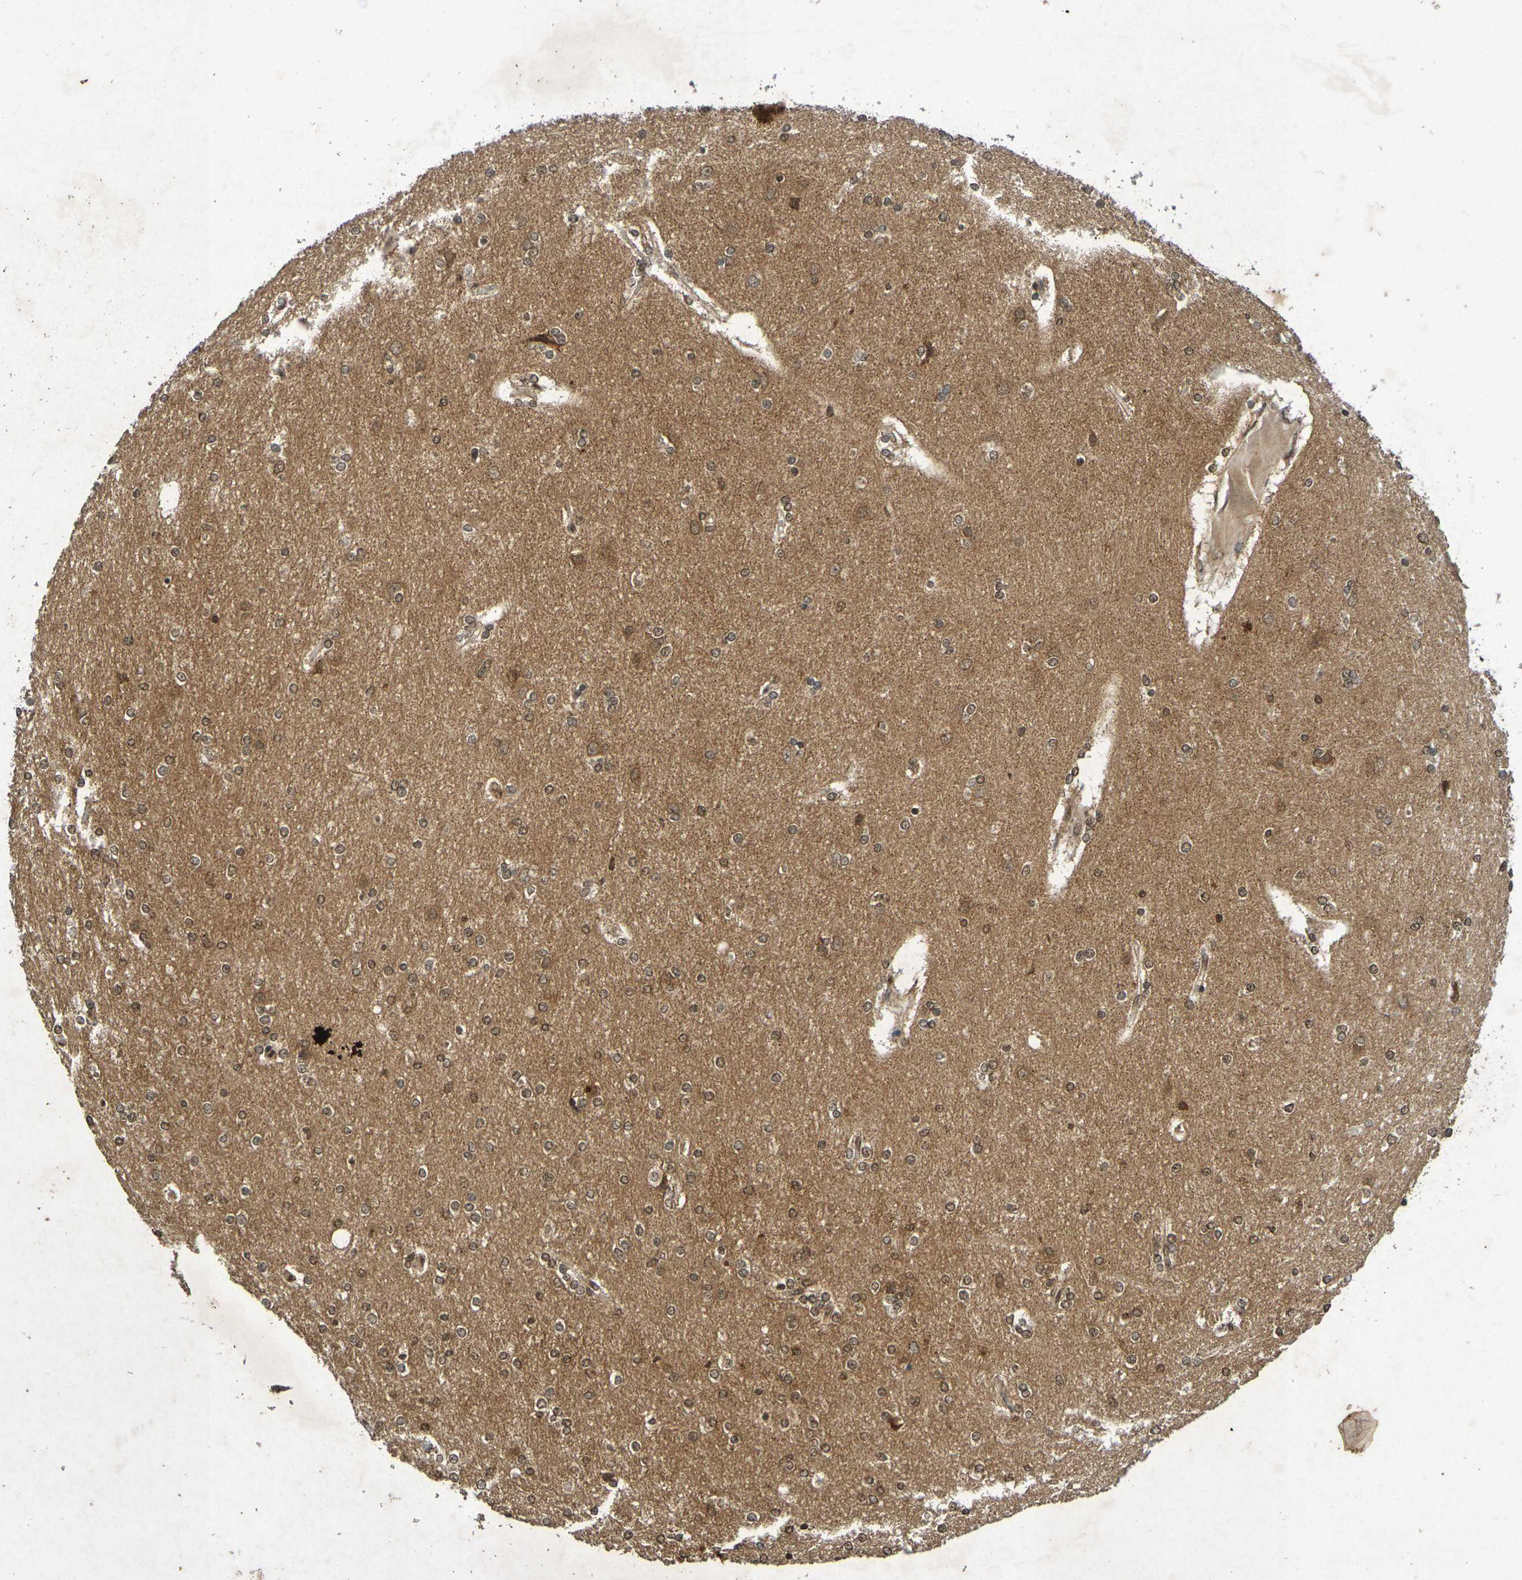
{"staining": {"intensity": "weak", "quantity": ">75%", "location": "cytoplasmic/membranous,nuclear"}, "tissue": "cerebral cortex", "cell_type": "Endothelial cells", "image_type": "normal", "snomed": [{"axis": "morphology", "description": "Normal tissue, NOS"}, {"axis": "topography", "description": "Cerebral cortex"}], "caption": "Immunohistochemistry (IHC) histopathology image of normal cerebral cortex: human cerebral cortex stained using immunohistochemistry shows low levels of weak protein expression localized specifically in the cytoplasmic/membranous,nuclear of endothelial cells, appearing as a cytoplasmic/membranous,nuclear brown color.", "gene": "GUCY1A2", "patient": {"sex": "female", "age": 54}}